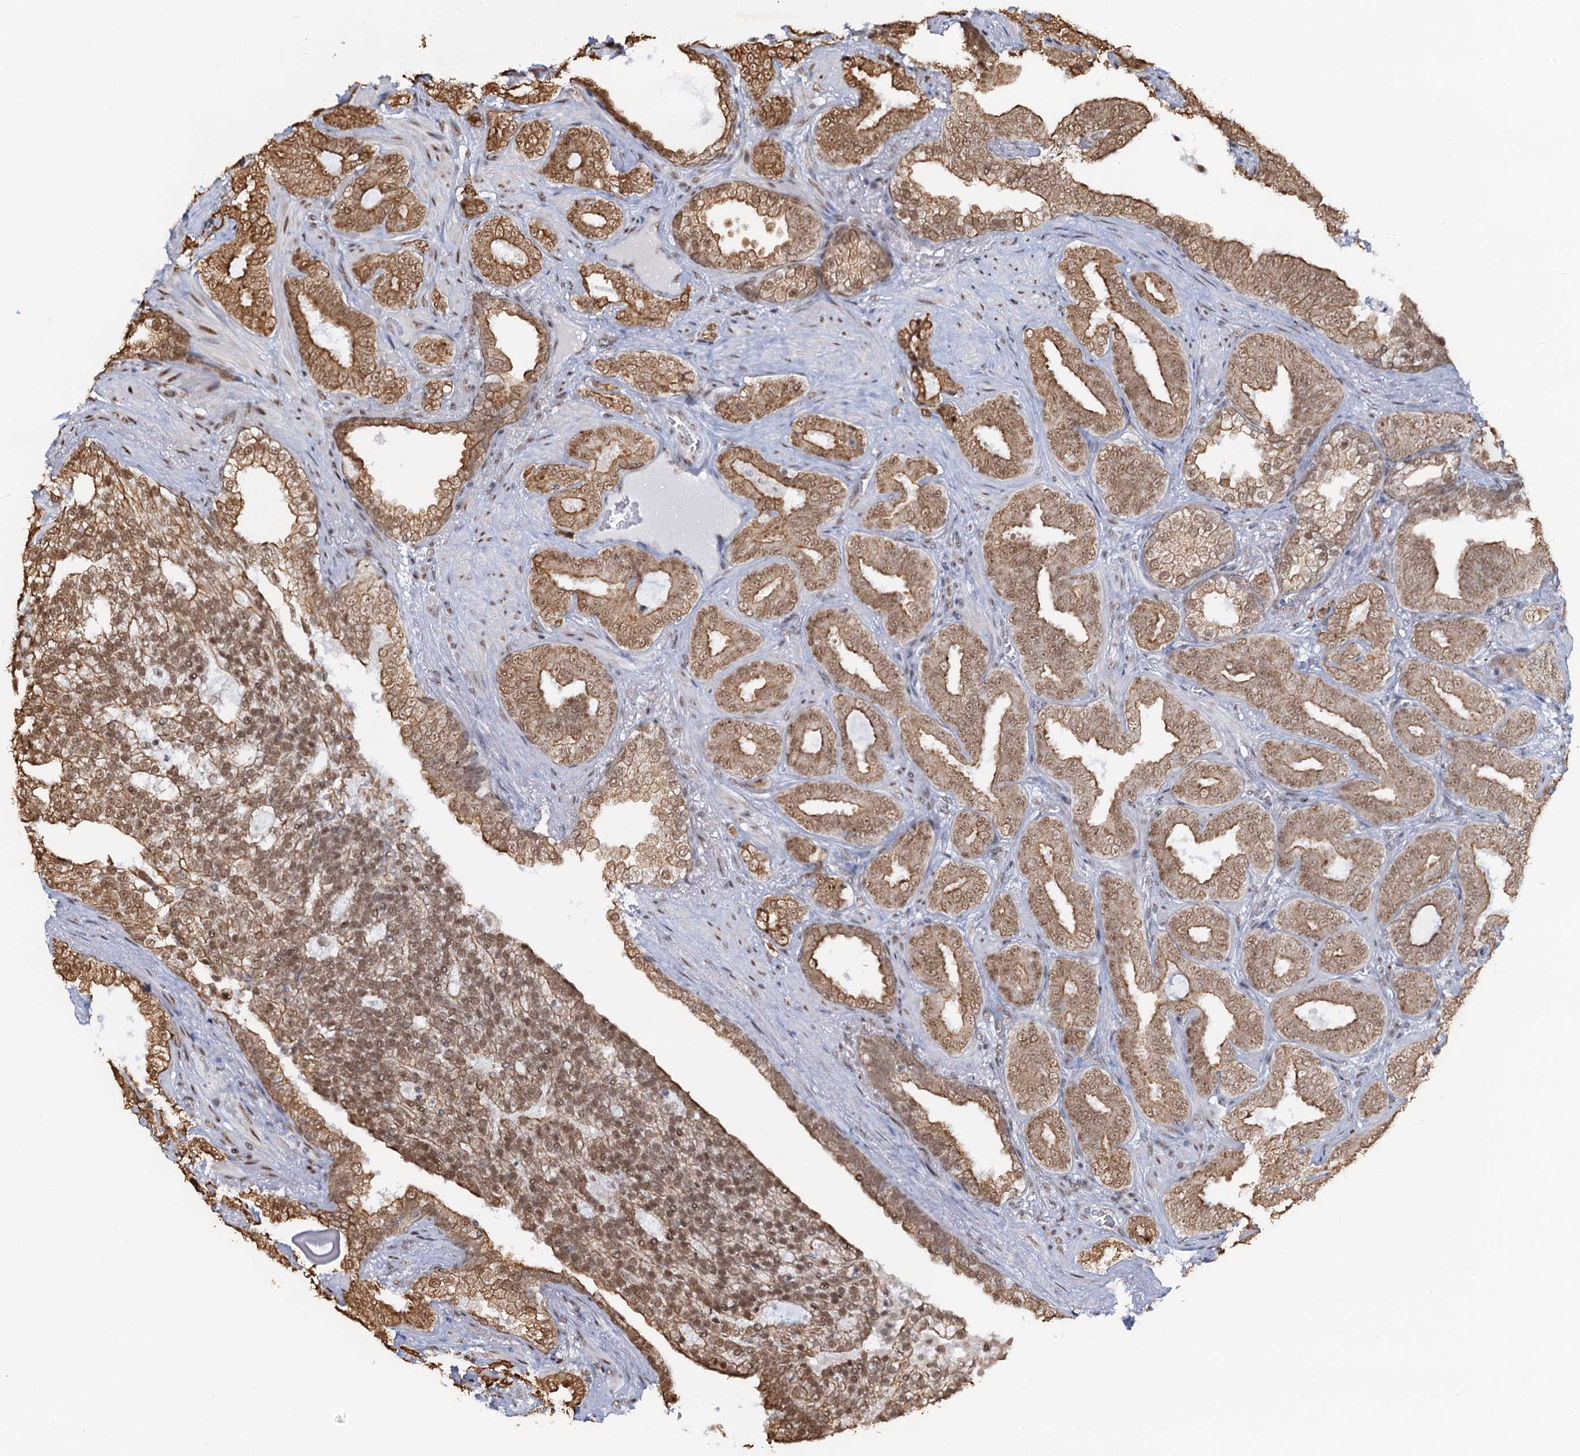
{"staining": {"intensity": "moderate", "quantity": ">75%", "location": "cytoplasmic/membranous,nuclear"}, "tissue": "prostate cancer", "cell_type": "Tumor cells", "image_type": "cancer", "snomed": [{"axis": "morphology", "description": "Adenocarcinoma, High grade"}, {"axis": "topography", "description": "Prostate and seminal vesicle, NOS"}], "caption": "An image of human prostate cancer stained for a protein demonstrates moderate cytoplasmic/membranous and nuclear brown staining in tumor cells.", "gene": "ZNF609", "patient": {"sex": "male", "age": 67}}